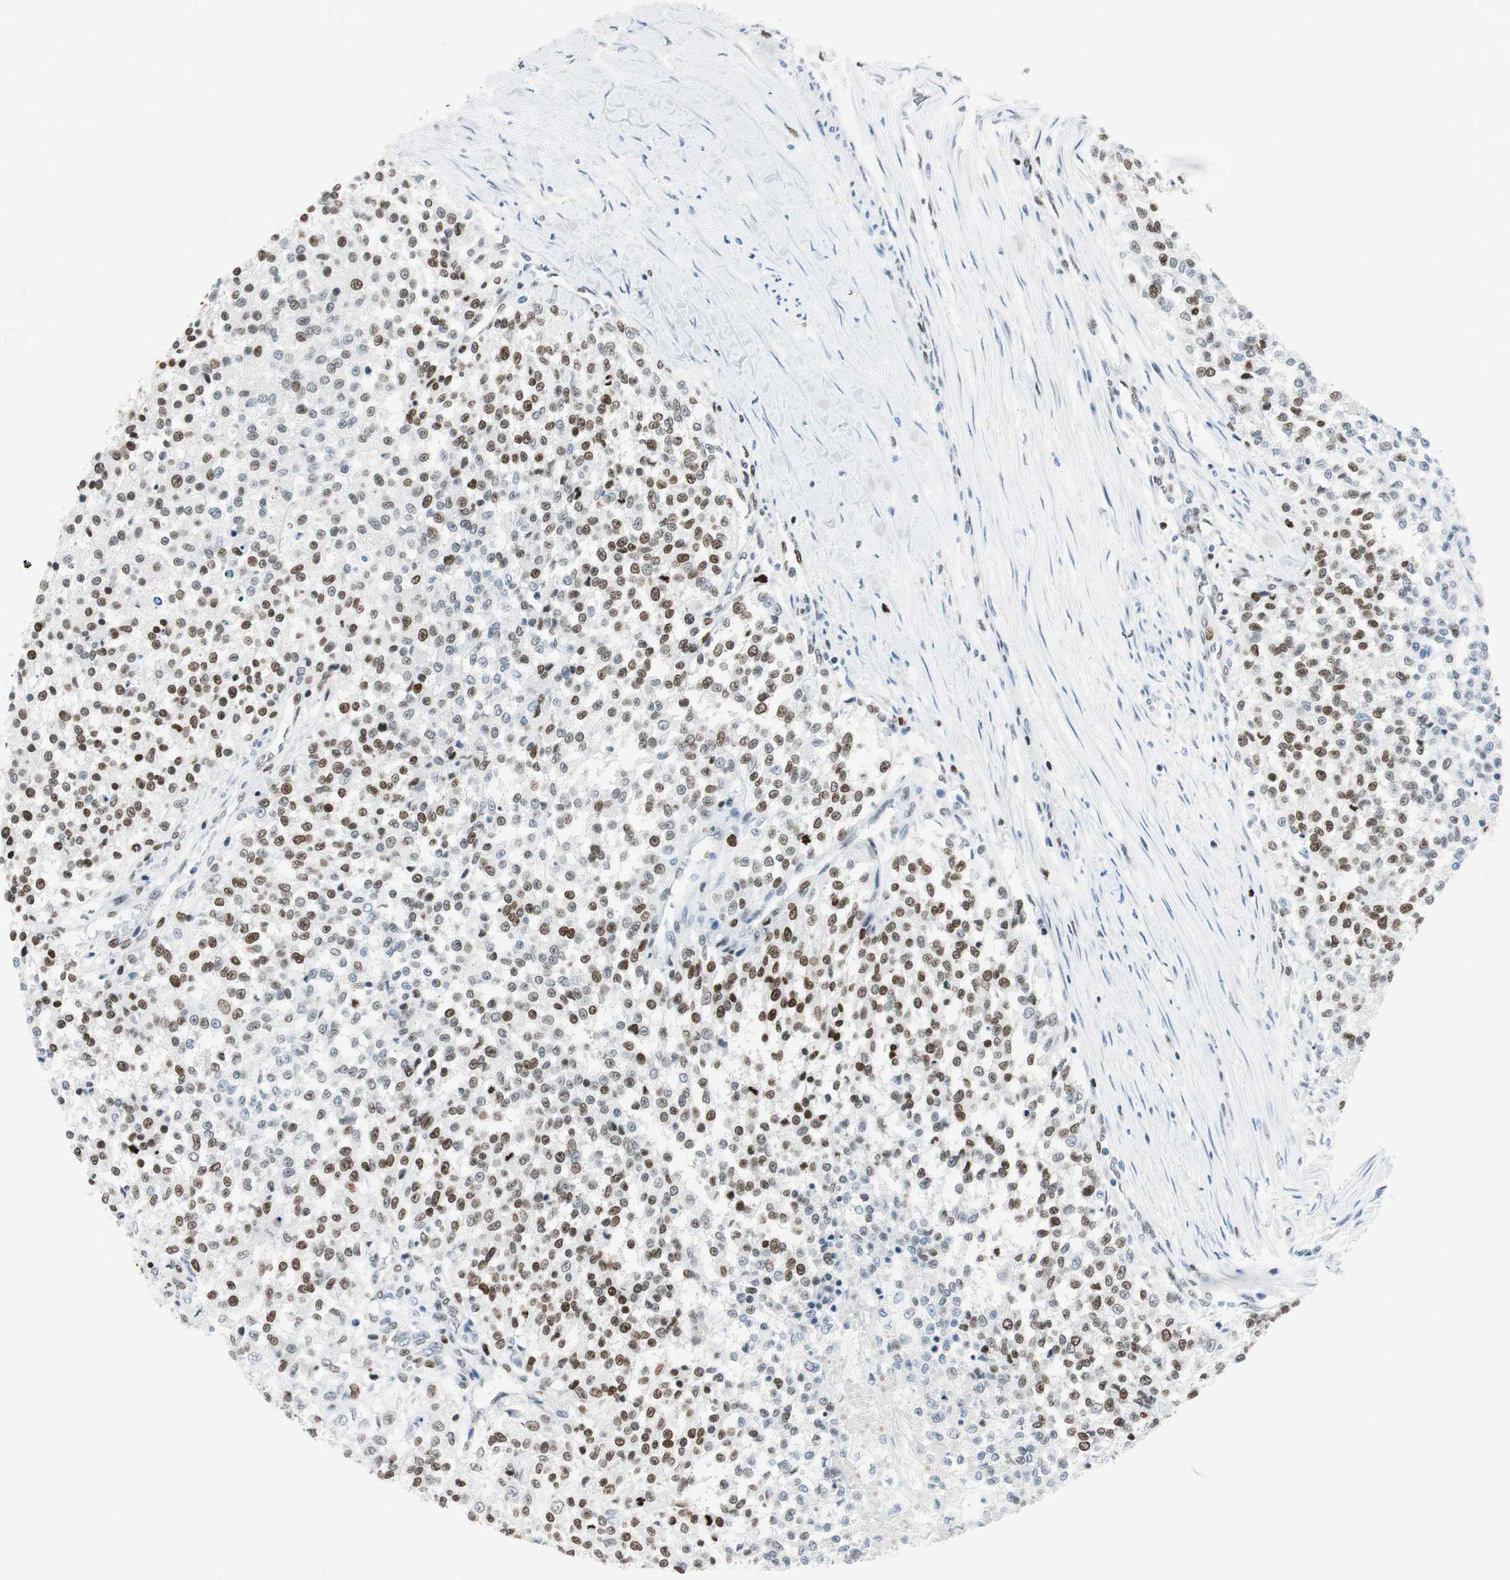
{"staining": {"intensity": "moderate", "quantity": "25%-75%", "location": "nuclear"}, "tissue": "testis cancer", "cell_type": "Tumor cells", "image_type": "cancer", "snomed": [{"axis": "morphology", "description": "Seminoma, NOS"}, {"axis": "topography", "description": "Testis"}], "caption": "This photomicrograph displays immunohistochemistry (IHC) staining of seminoma (testis), with medium moderate nuclear positivity in about 25%-75% of tumor cells.", "gene": "EZH2", "patient": {"sex": "male", "age": 59}}